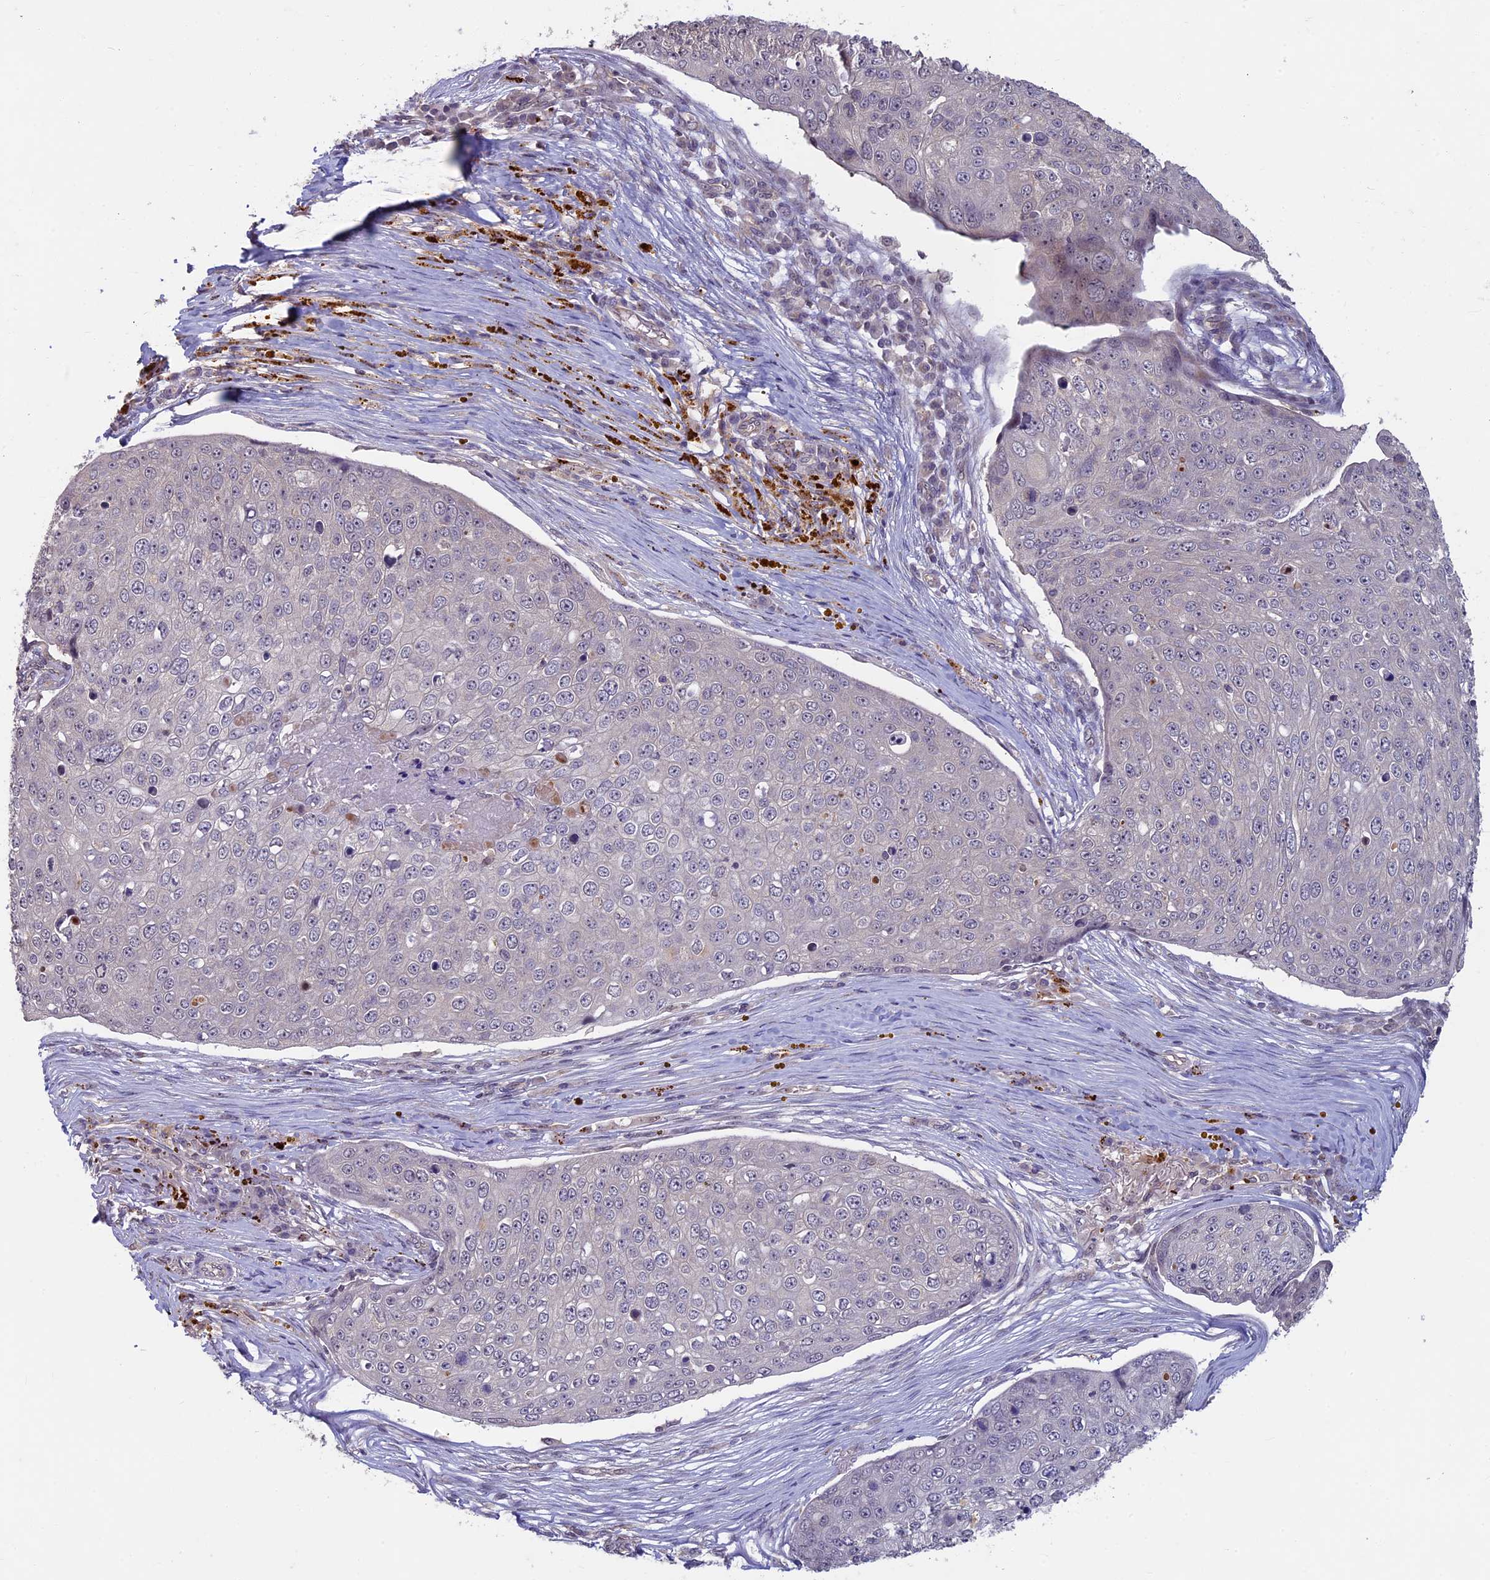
{"staining": {"intensity": "negative", "quantity": "none", "location": "none"}, "tissue": "skin cancer", "cell_type": "Tumor cells", "image_type": "cancer", "snomed": [{"axis": "morphology", "description": "Squamous cell carcinoma, NOS"}, {"axis": "topography", "description": "Skin"}], "caption": "An immunohistochemistry micrograph of squamous cell carcinoma (skin) is shown. There is no staining in tumor cells of squamous cell carcinoma (skin).", "gene": "SPIRE1", "patient": {"sex": "male", "age": 71}}